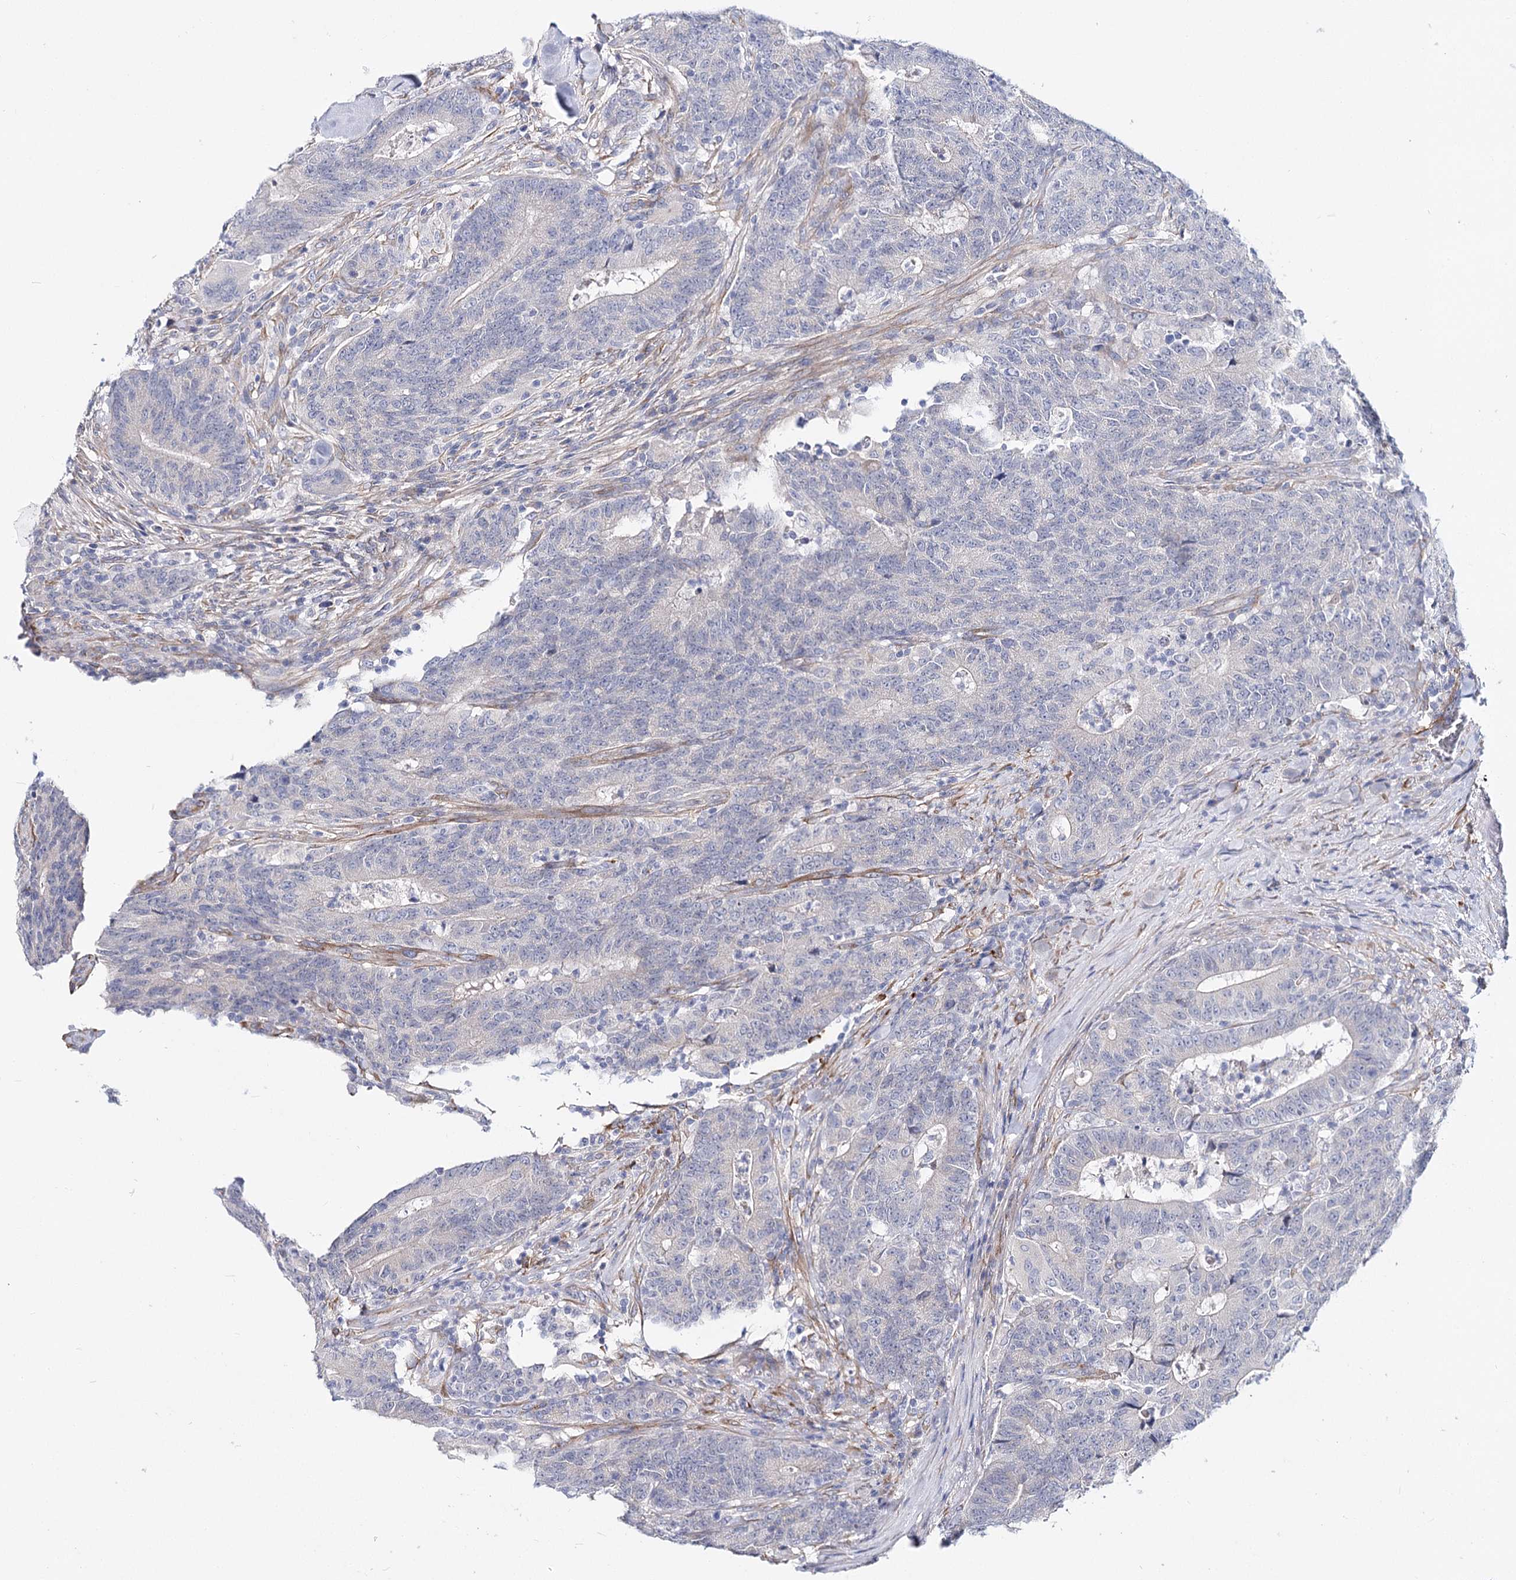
{"staining": {"intensity": "negative", "quantity": "none", "location": "none"}, "tissue": "colorectal cancer", "cell_type": "Tumor cells", "image_type": "cancer", "snomed": [{"axis": "morphology", "description": "Normal tissue, NOS"}, {"axis": "morphology", "description": "Adenocarcinoma, NOS"}, {"axis": "topography", "description": "Colon"}], "caption": "There is no significant positivity in tumor cells of adenocarcinoma (colorectal). (Immunohistochemistry (ihc), brightfield microscopy, high magnification).", "gene": "TEX12", "patient": {"sex": "female", "age": 75}}